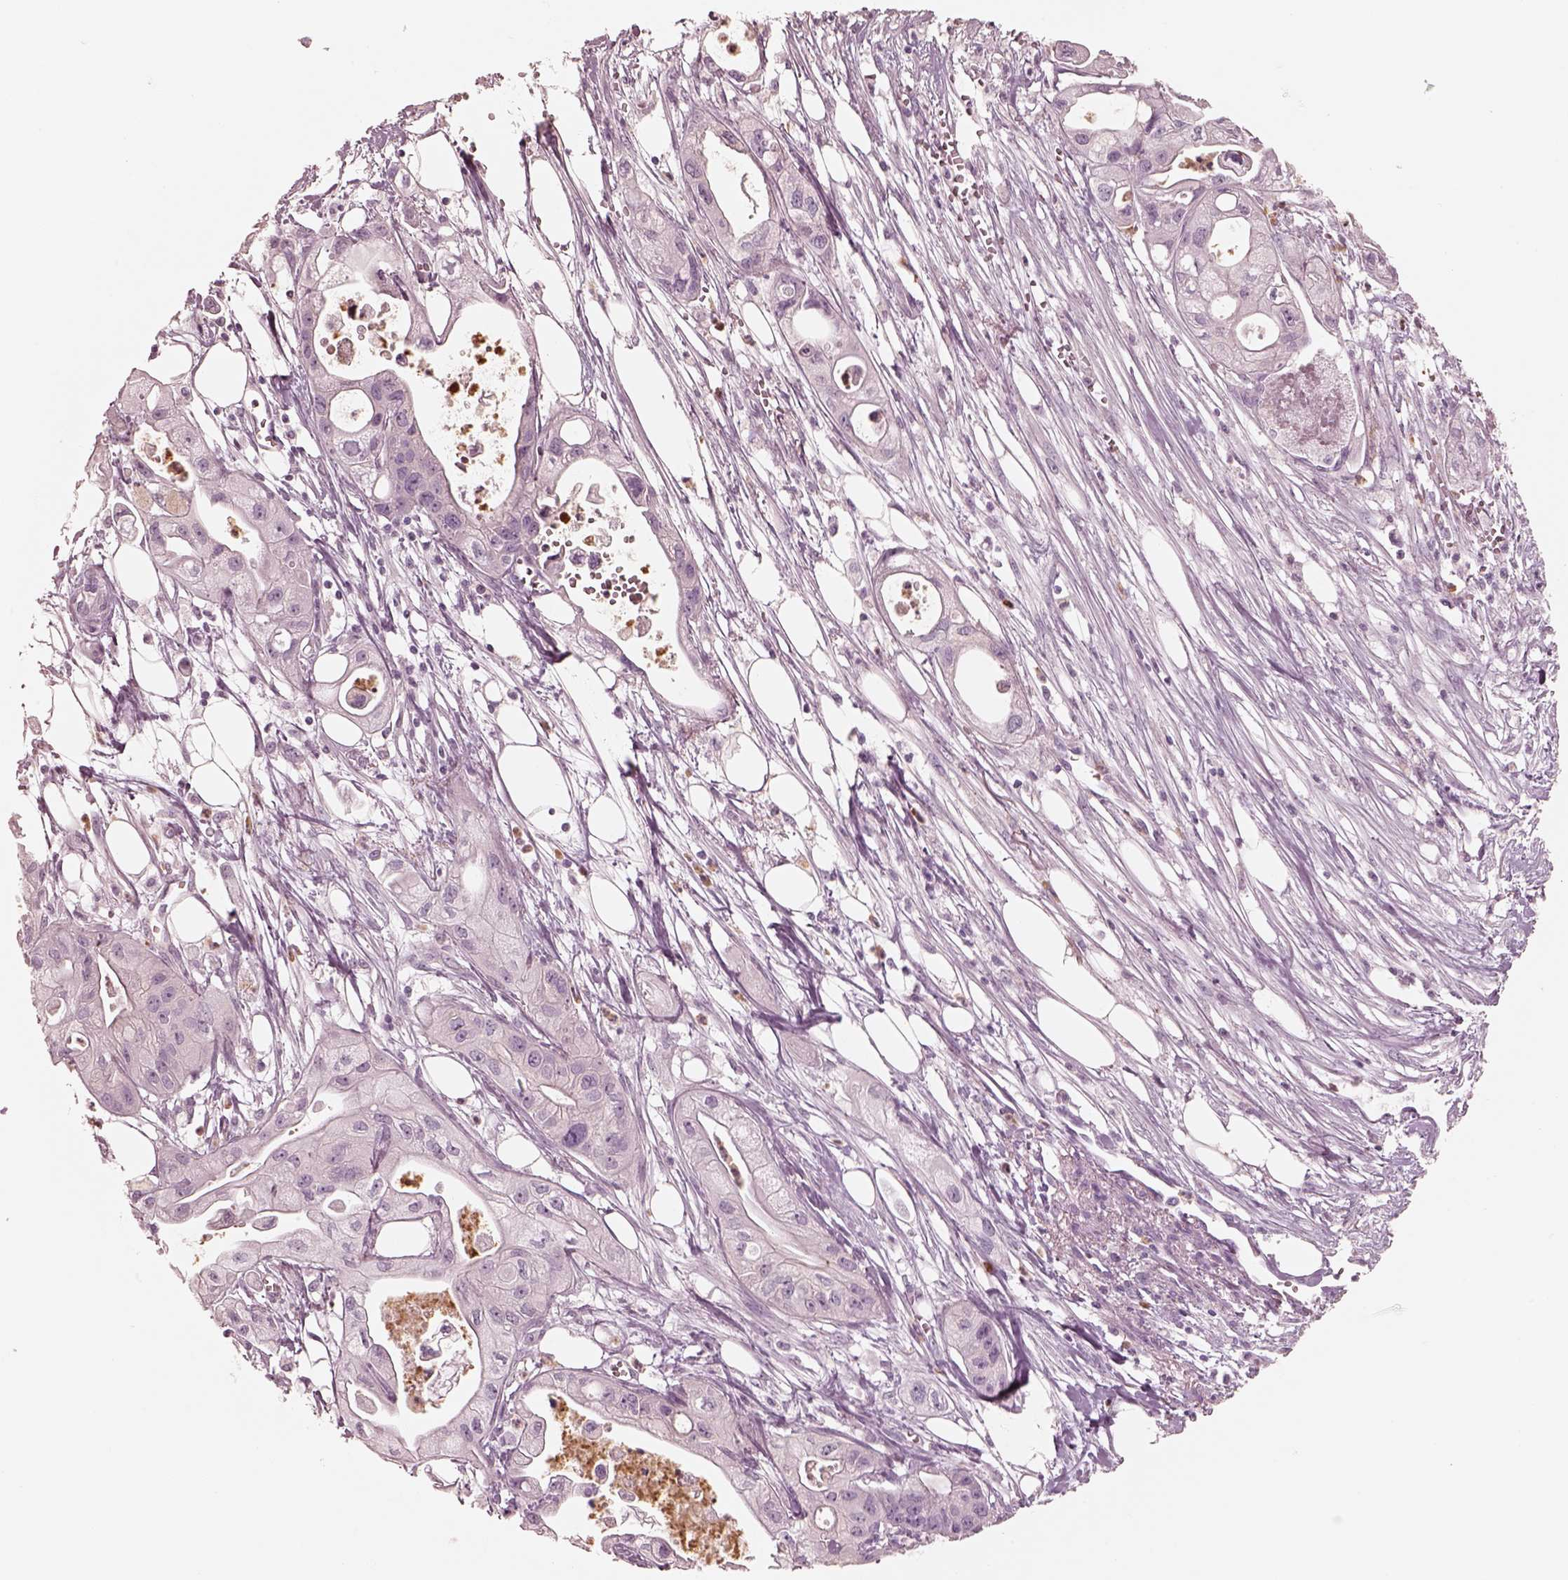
{"staining": {"intensity": "negative", "quantity": "none", "location": "none"}, "tissue": "pancreatic cancer", "cell_type": "Tumor cells", "image_type": "cancer", "snomed": [{"axis": "morphology", "description": "Adenocarcinoma, NOS"}, {"axis": "topography", "description": "Pancreas"}], "caption": "Pancreatic cancer stained for a protein using immunohistochemistry displays no positivity tumor cells.", "gene": "GPRIN1", "patient": {"sex": "male", "age": 70}}